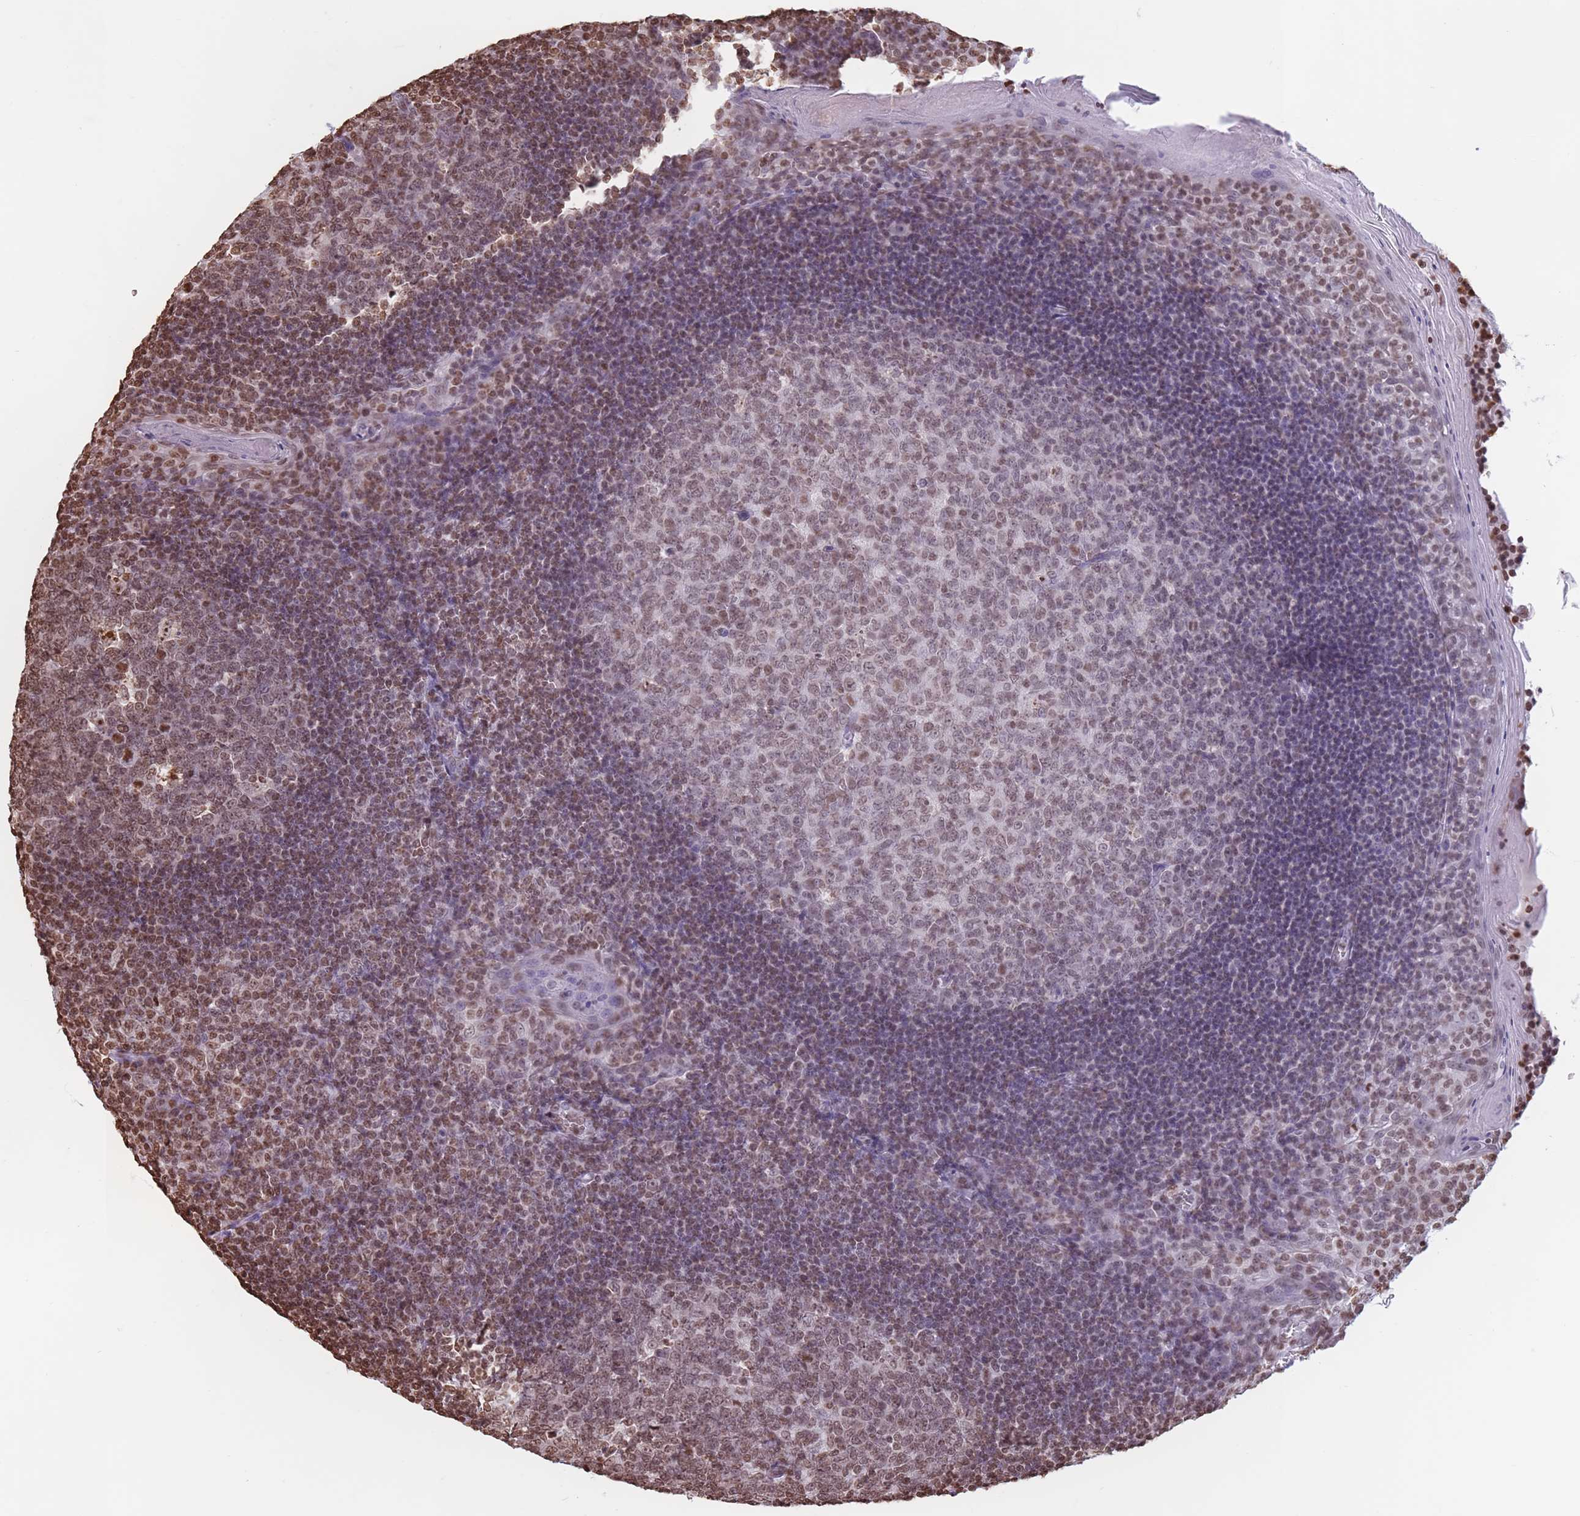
{"staining": {"intensity": "moderate", "quantity": ">75%", "location": "nuclear"}, "tissue": "tonsil", "cell_type": "Germinal center cells", "image_type": "normal", "snomed": [{"axis": "morphology", "description": "Normal tissue, NOS"}, {"axis": "topography", "description": "Tonsil"}], "caption": "Tonsil stained with IHC displays moderate nuclear staining in approximately >75% of germinal center cells. (Brightfield microscopy of DAB IHC at high magnification).", "gene": "RYK", "patient": {"sex": "male", "age": 27}}